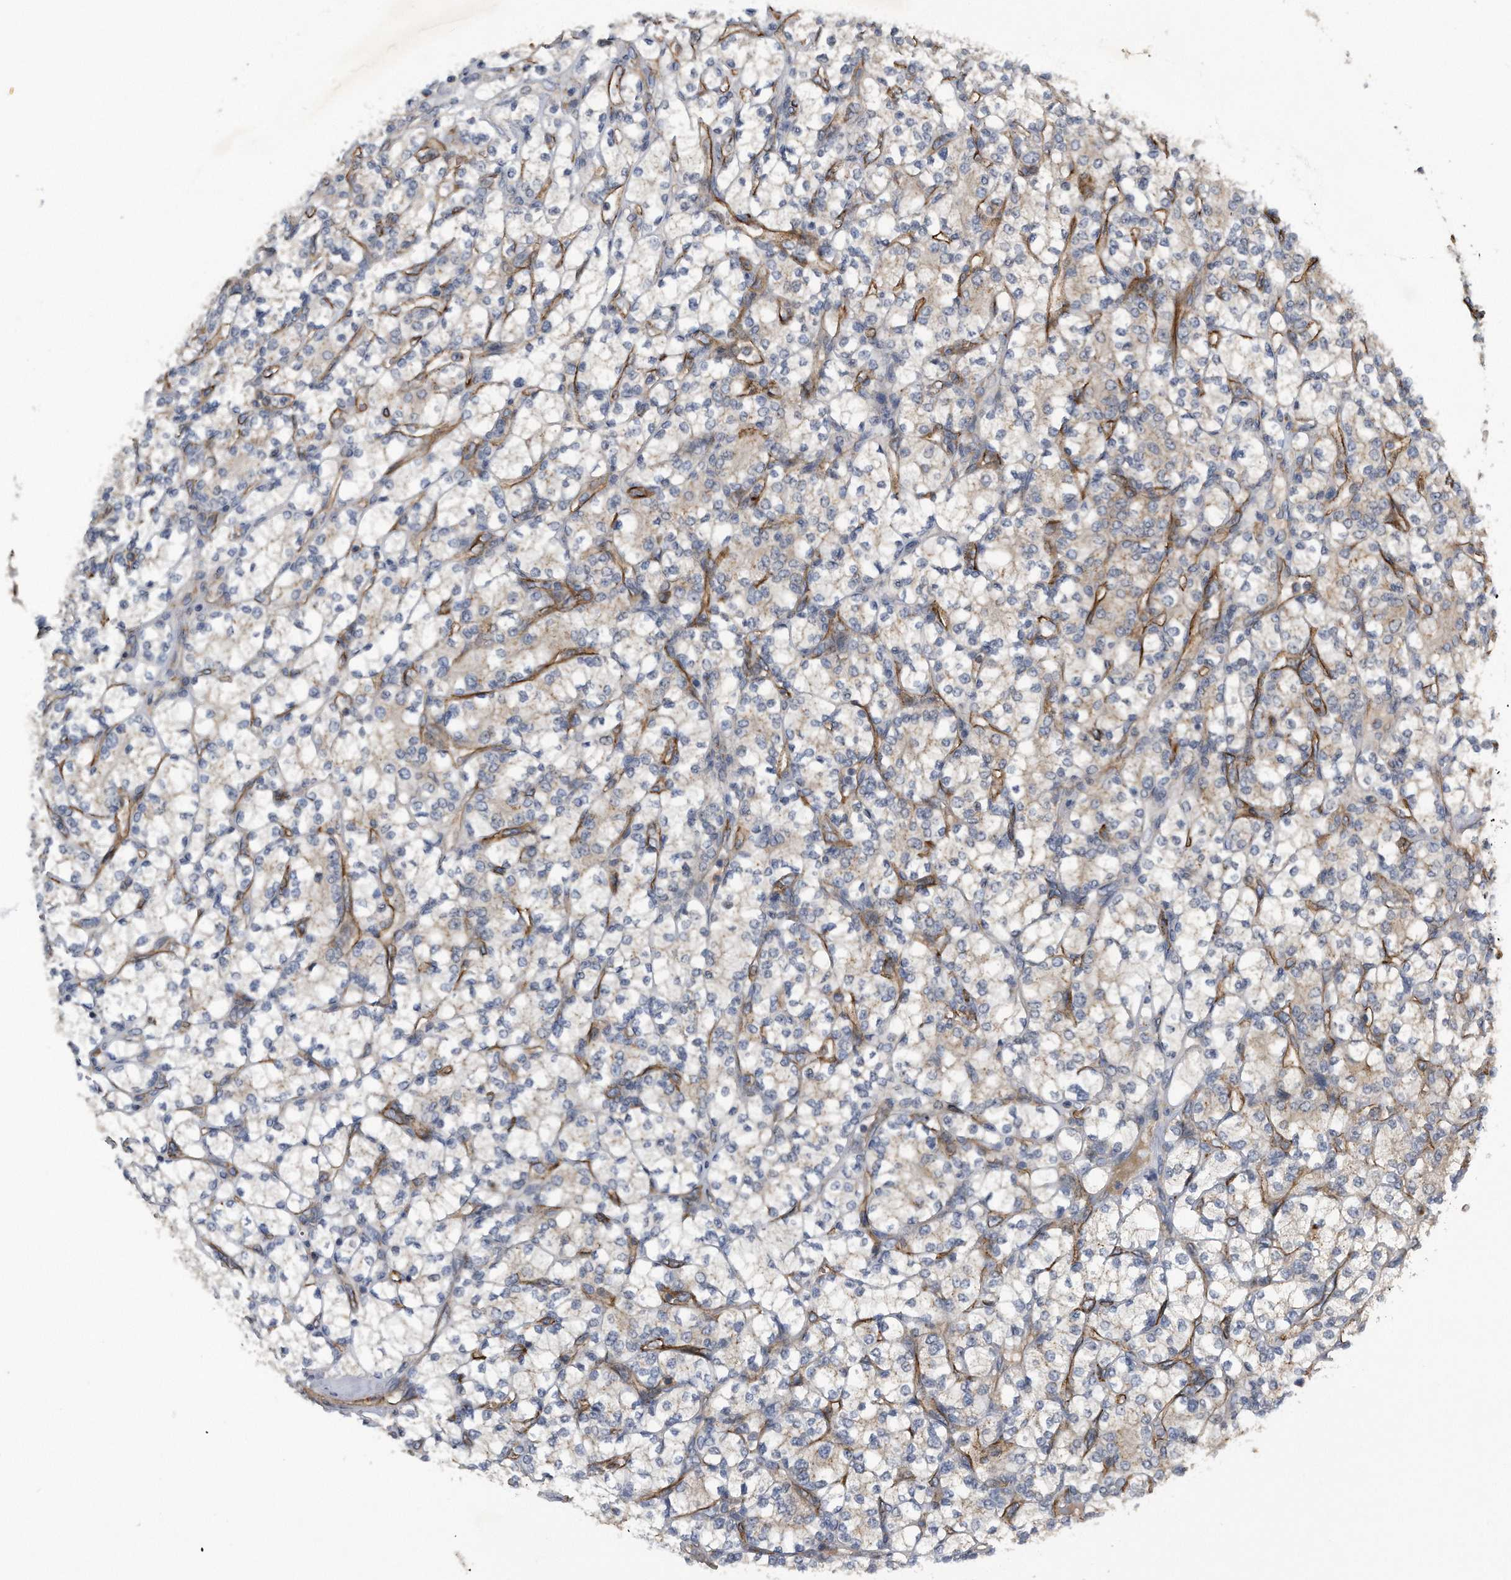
{"staining": {"intensity": "weak", "quantity": "25%-75%", "location": "cytoplasmic/membranous"}, "tissue": "renal cancer", "cell_type": "Tumor cells", "image_type": "cancer", "snomed": [{"axis": "morphology", "description": "Adenocarcinoma, NOS"}, {"axis": "topography", "description": "Kidney"}], "caption": "IHC image of human renal adenocarcinoma stained for a protein (brown), which demonstrates low levels of weak cytoplasmic/membranous positivity in about 25%-75% of tumor cells.", "gene": "LYRM4", "patient": {"sex": "male", "age": 77}}